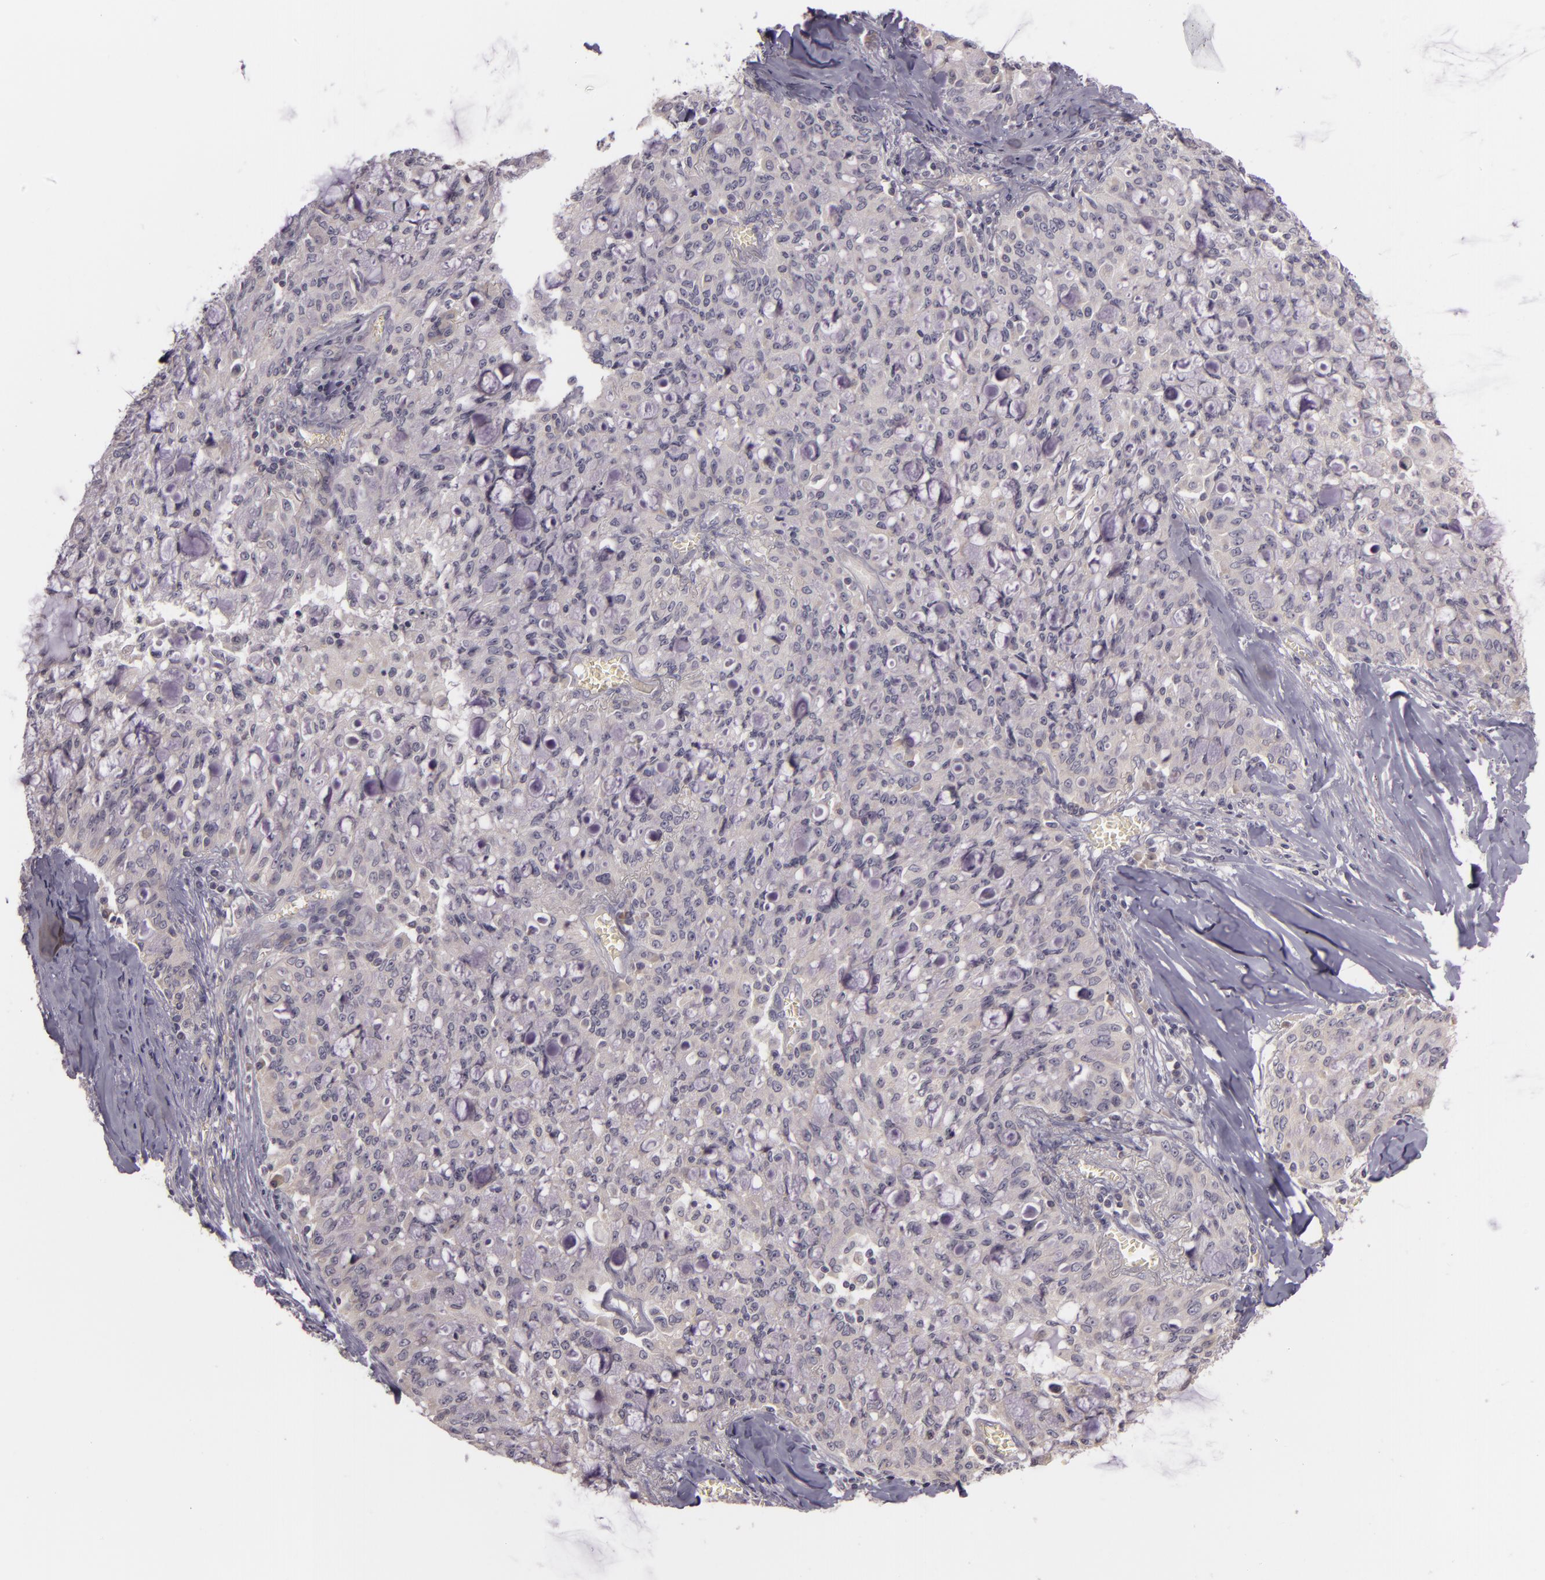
{"staining": {"intensity": "weak", "quantity": "<25%", "location": "cytoplasmic/membranous"}, "tissue": "lung cancer", "cell_type": "Tumor cells", "image_type": "cancer", "snomed": [{"axis": "morphology", "description": "Adenocarcinoma, NOS"}, {"axis": "topography", "description": "Lung"}], "caption": "A photomicrograph of human adenocarcinoma (lung) is negative for staining in tumor cells.", "gene": "RALGAPA1", "patient": {"sex": "female", "age": 44}}